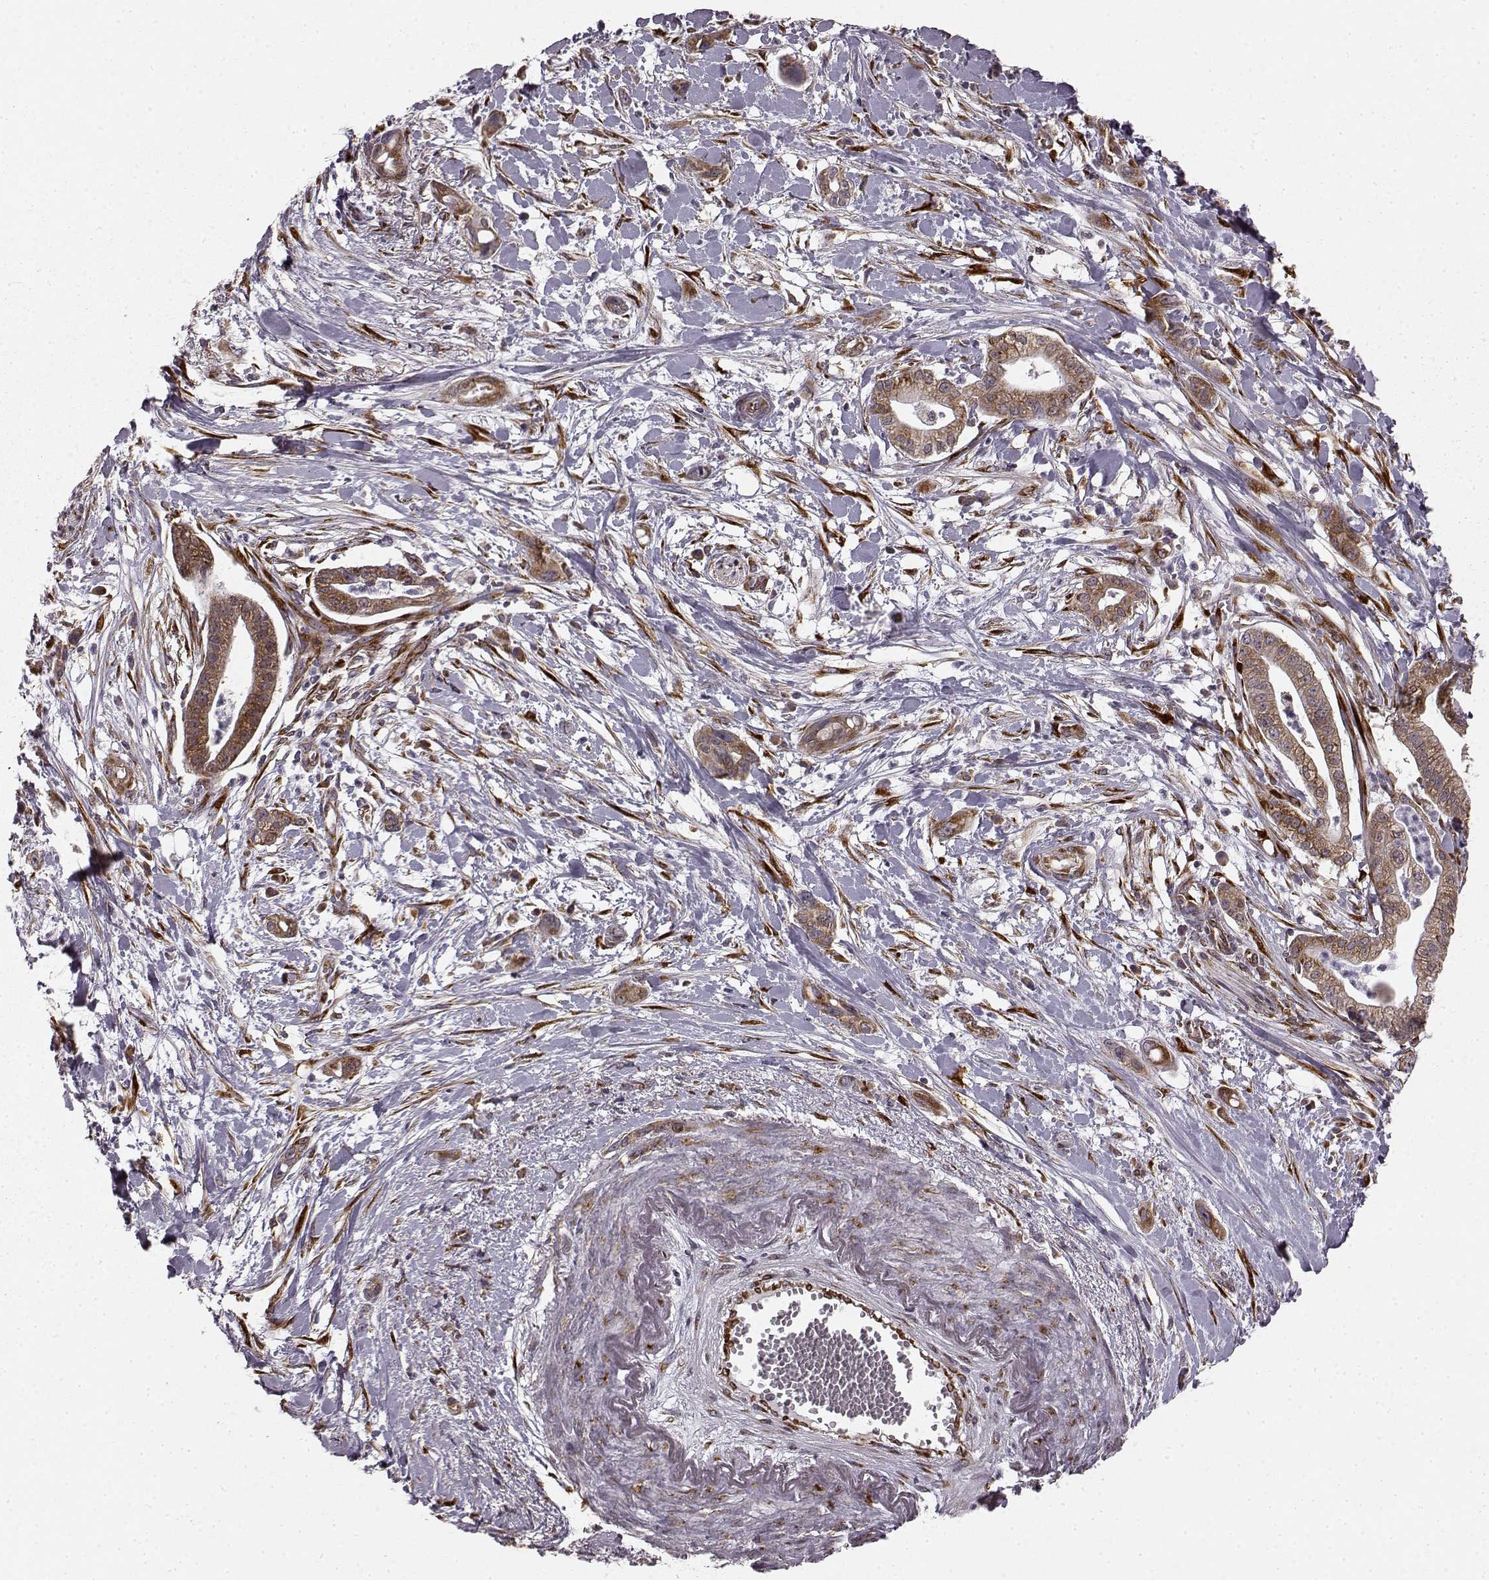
{"staining": {"intensity": "moderate", "quantity": ">75%", "location": "cytoplasmic/membranous"}, "tissue": "pancreatic cancer", "cell_type": "Tumor cells", "image_type": "cancer", "snomed": [{"axis": "morphology", "description": "Normal tissue, NOS"}, {"axis": "morphology", "description": "Adenocarcinoma, NOS"}, {"axis": "topography", "description": "Lymph node"}, {"axis": "topography", "description": "Pancreas"}], "caption": "Human adenocarcinoma (pancreatic) stained with a brown dye reveals moderate cytoplasmic/membranous positive positivity in about >75% of tumor cells.", "gene": "TMEM14A", "patient": {"sex": "female", "age": 58}}